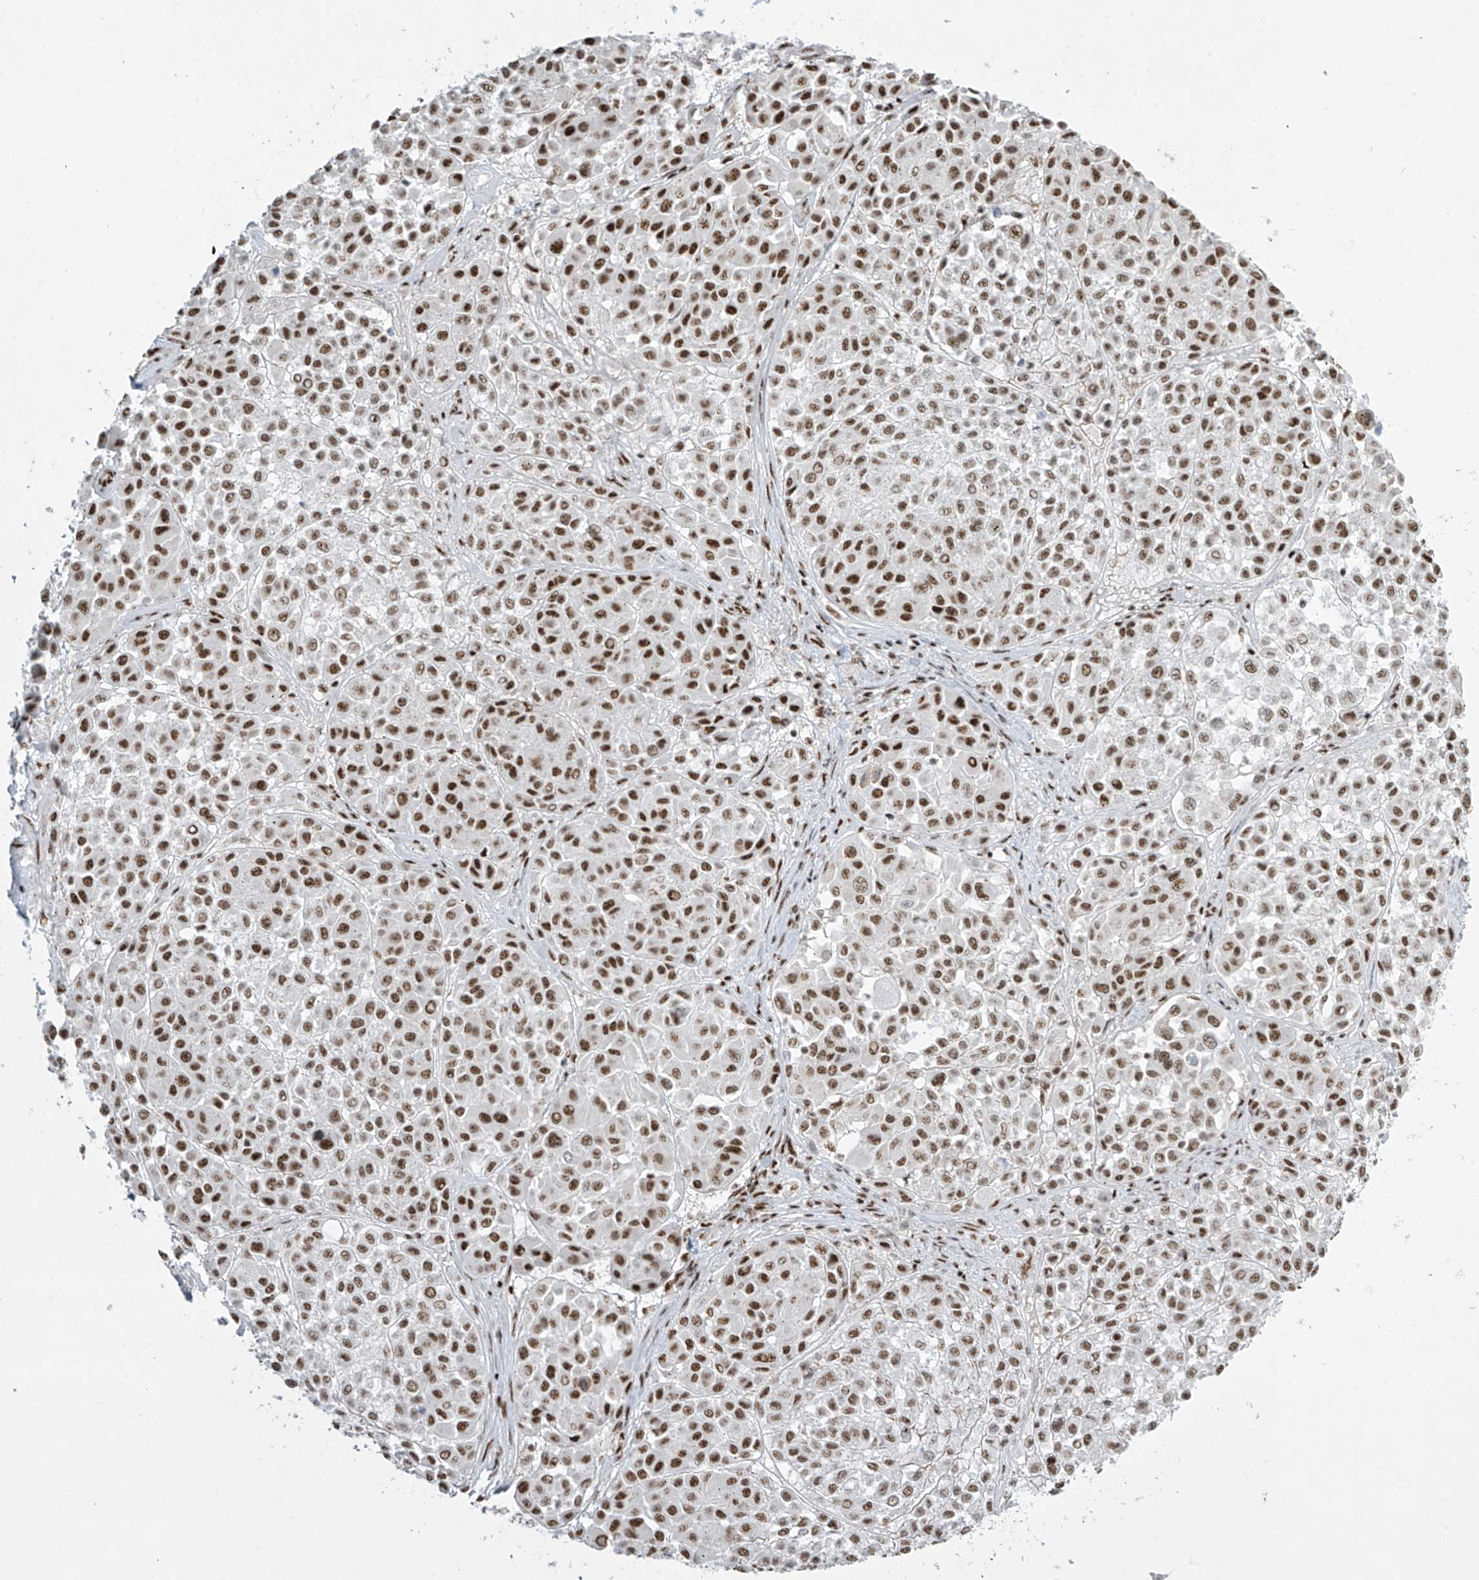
{"staining": {"intensity": "moderate", "quantity": ">75%", "location": "nuclear"}, "tissue": "melanoma", "cell_type": "Tumor cells", "image_type": "cancer", "snomed": [{"axis": "morphology", "description": "Malignant melanoma, Metastatic site"}, {"axis": "topography", "description": "Soft tissue"}], "caption": "Protein expression analysis of human melanoma reveals moderate nuclear expression in approximately >75% of tumor cells. (DAB = brown stain, brightfield microscopy at high magnification).", "gene": "MS4A6A", "patient": {"sex": "male", "age": 41}}